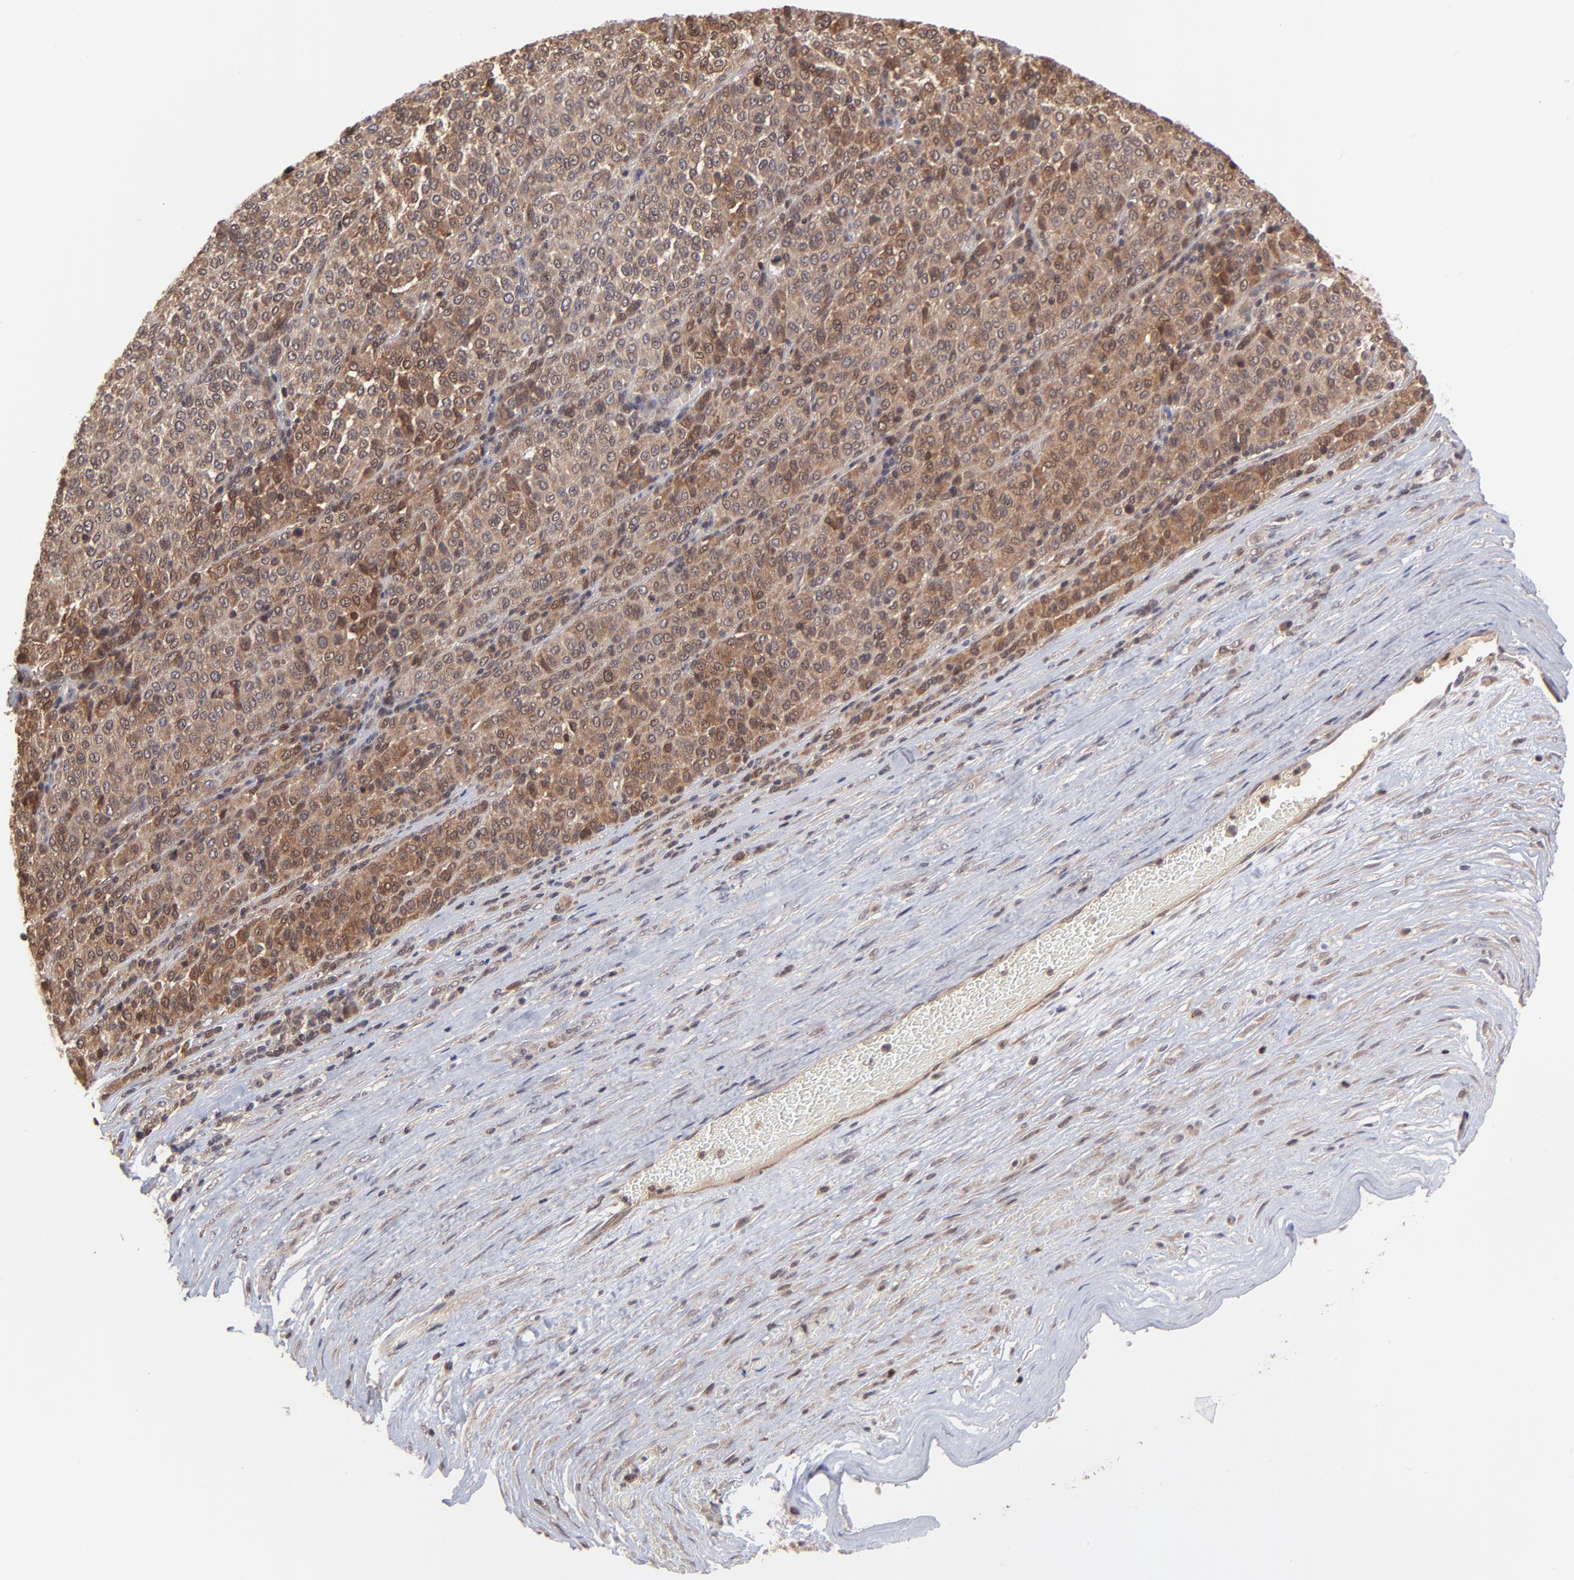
{"staining": {"intensity": "moderate", "quantity": ">75%", "location": "cytoplasmic/membranous"}, "tissue": "melanoma", "cell_type": "Tumor cells", "image_type": "cancer", "snomed": [{"axis": "morphology", "description": "Malignant melanoma, Metastatic site"}, {"axis": "topography", "description": "Pancreas"}], "caption": "Protein expression analysis of human melanoma reveals moderate cytoplasmic/membranous expression in approximately >75% of tumor cells.", "gene": "UBE2L6", "patient": {"sex": "female", "age": 30}}